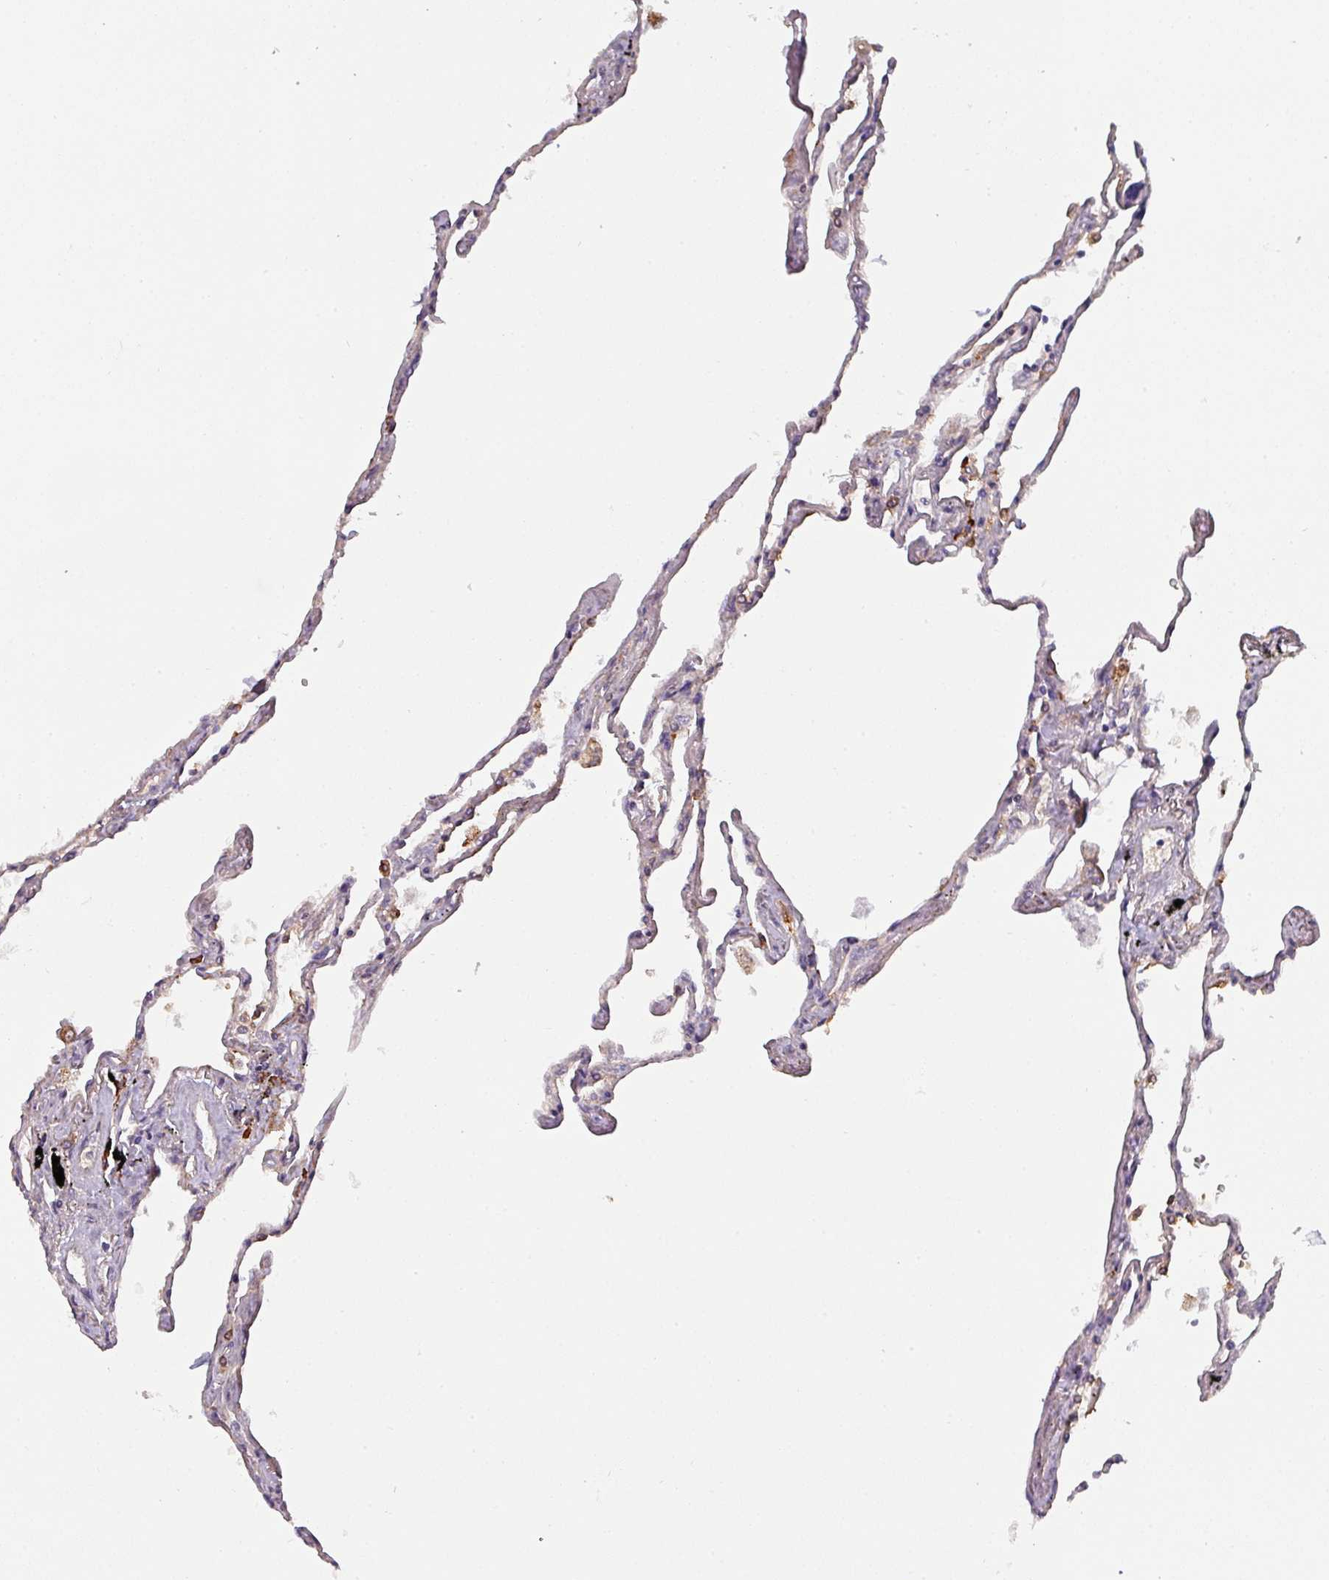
{"staining": {"intensity": "weak", "quantity": "25%-75%", "location": "cytoplasmic/membranous"}, "tissue": "lung", "cell_type": "Alveolar cells", "image_type": "normal", "snomed": [{"axis": "morphology", "description": "Normal tissue, NOS"}, {"axis": "topography", "description": "Lung"}], "caption": "This is an image of immunohistochemistry staining of normal lung, which shows weak staining in the cytoplasmic/membranous of alveolar cells.", "gene": "BUD23", "patient": {"sex": "female", "age": 67}}